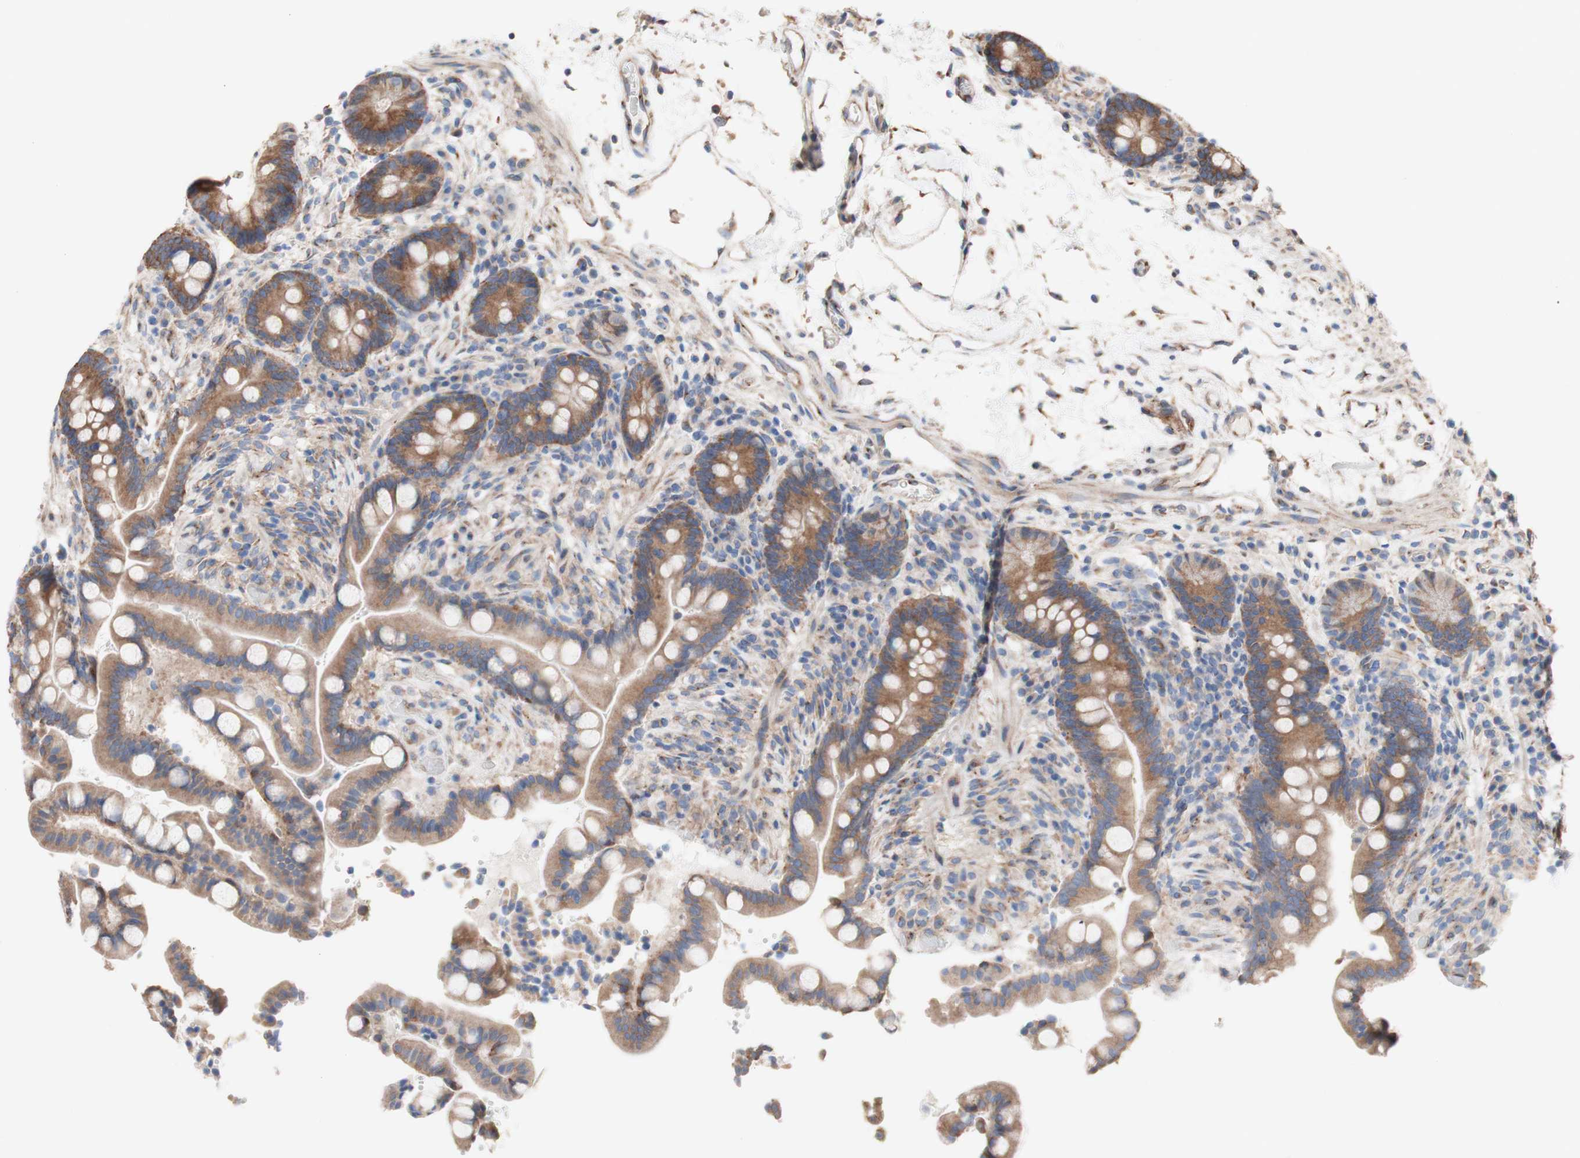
{"staining": {"intensity": "weak", "quantity": ">75%", "location": "cytoplasmic/membranous"}, "tissue": "colon", "cell_type": "Endothelial cells", "image_type": "normal", "snomed": [{"axis": "morphology", "description": "Normal tissue, NOS"}, {"axis": "topography", "description": "Colon"}], "caption": "Immunohistochemical staining of benign human colon displays low levels of weak cytoplasmic/membranous staining in approximately >75% of endothelial cells. Immunohistochemistry (ihc) stains the protein in brown and the nuclei are stained blue.", "gene": "LRIG3", "patient": {"sex": "male", "age": 73}}